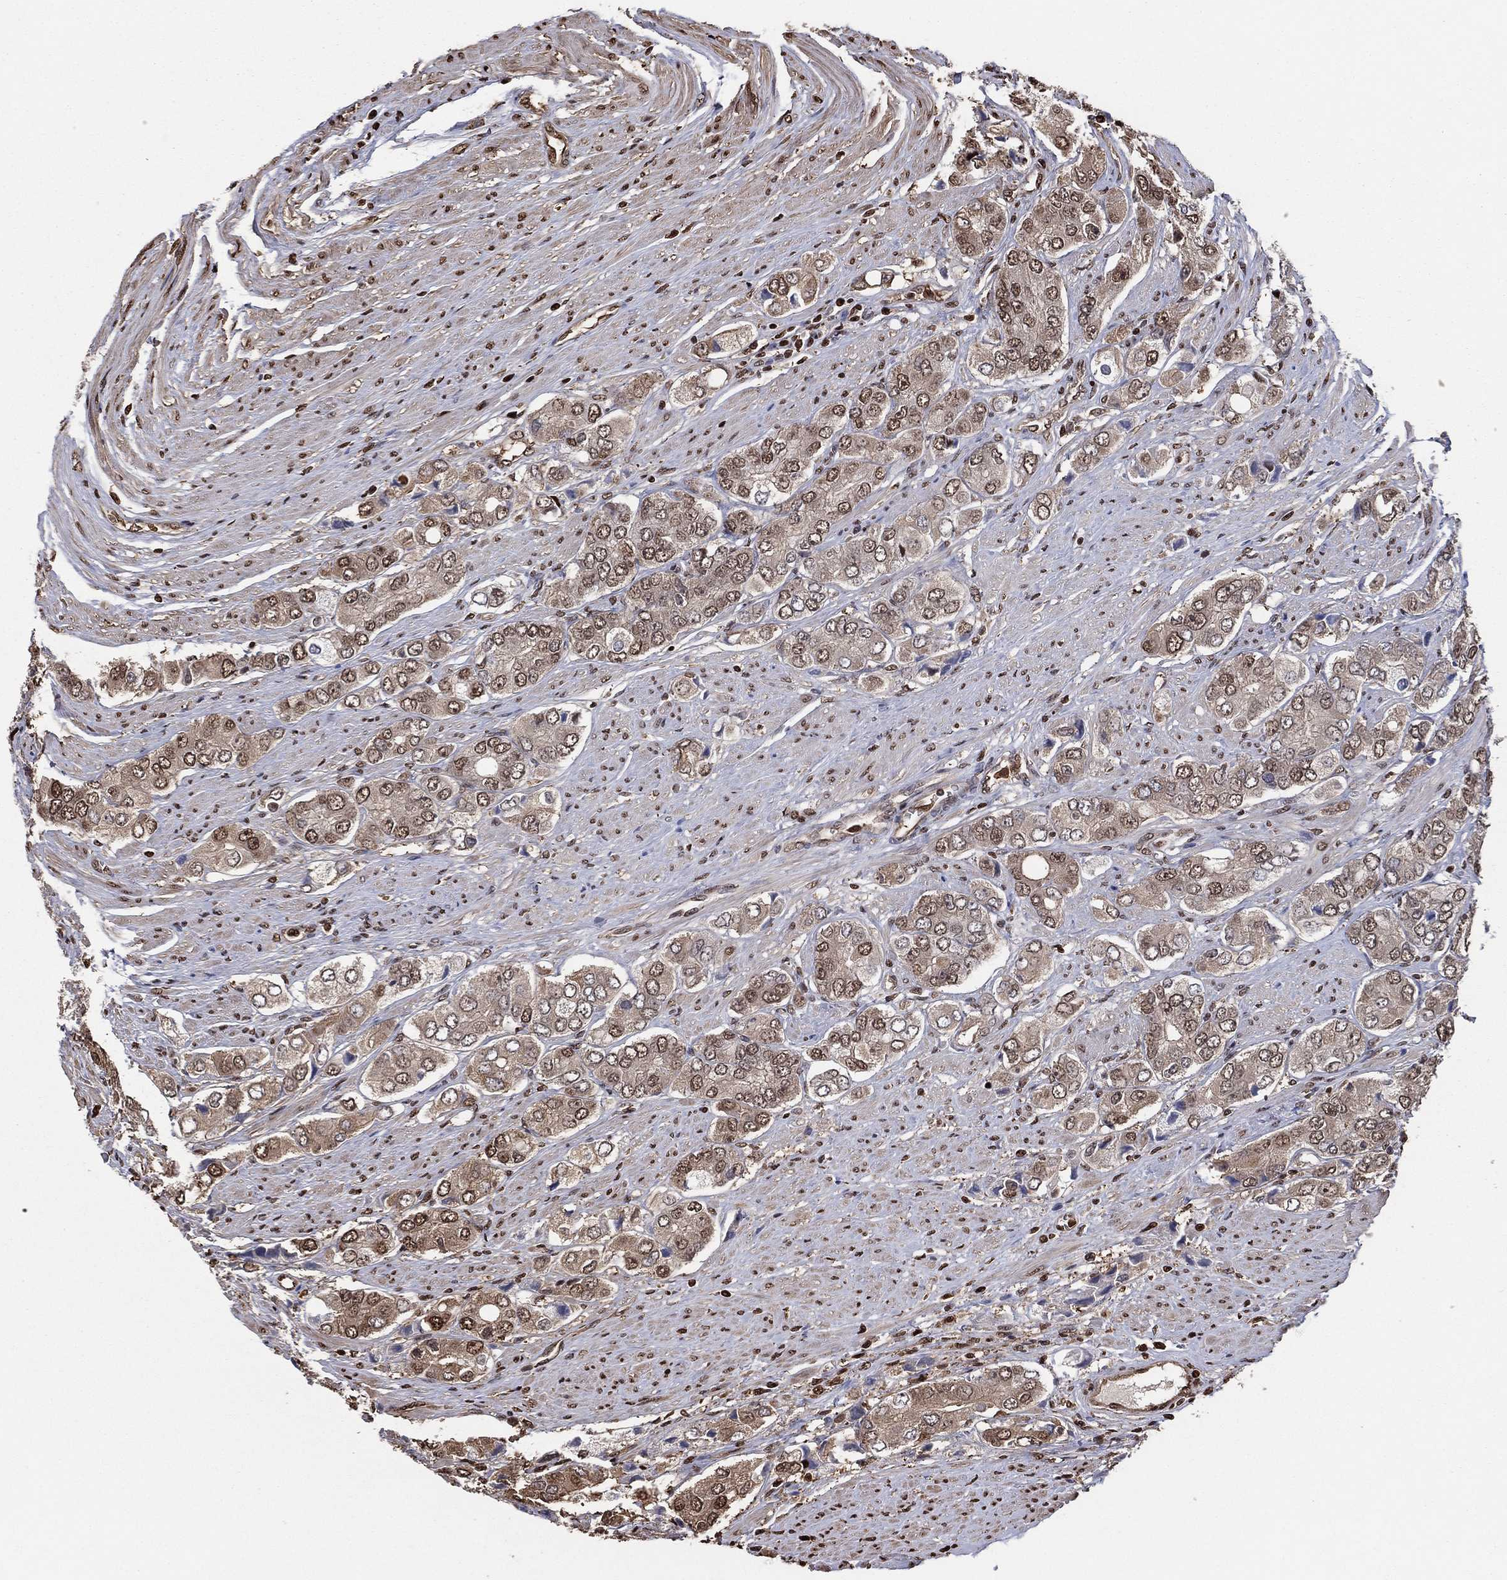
{"staining": {"intensity": "moderate", "quantity": ">75%", "location": "nuclear"}, "tissue": "prostate cancer", "cell_type": "Tumor cells", "image_type": "cancer", "snomed": [{"axis": "morphology", "description": "Adenocarcinoma, Low grade"}, {"axis": "topography", "description": "Prostate"}], "caption": "The histopathology image shows a brown stain indicating the presence of a protein in the nuclear of tumor cells in prostate adenocarcinoma (low-grade).", "gene": "GAPDH", "patient": {"sex": "male", "age": 69}}